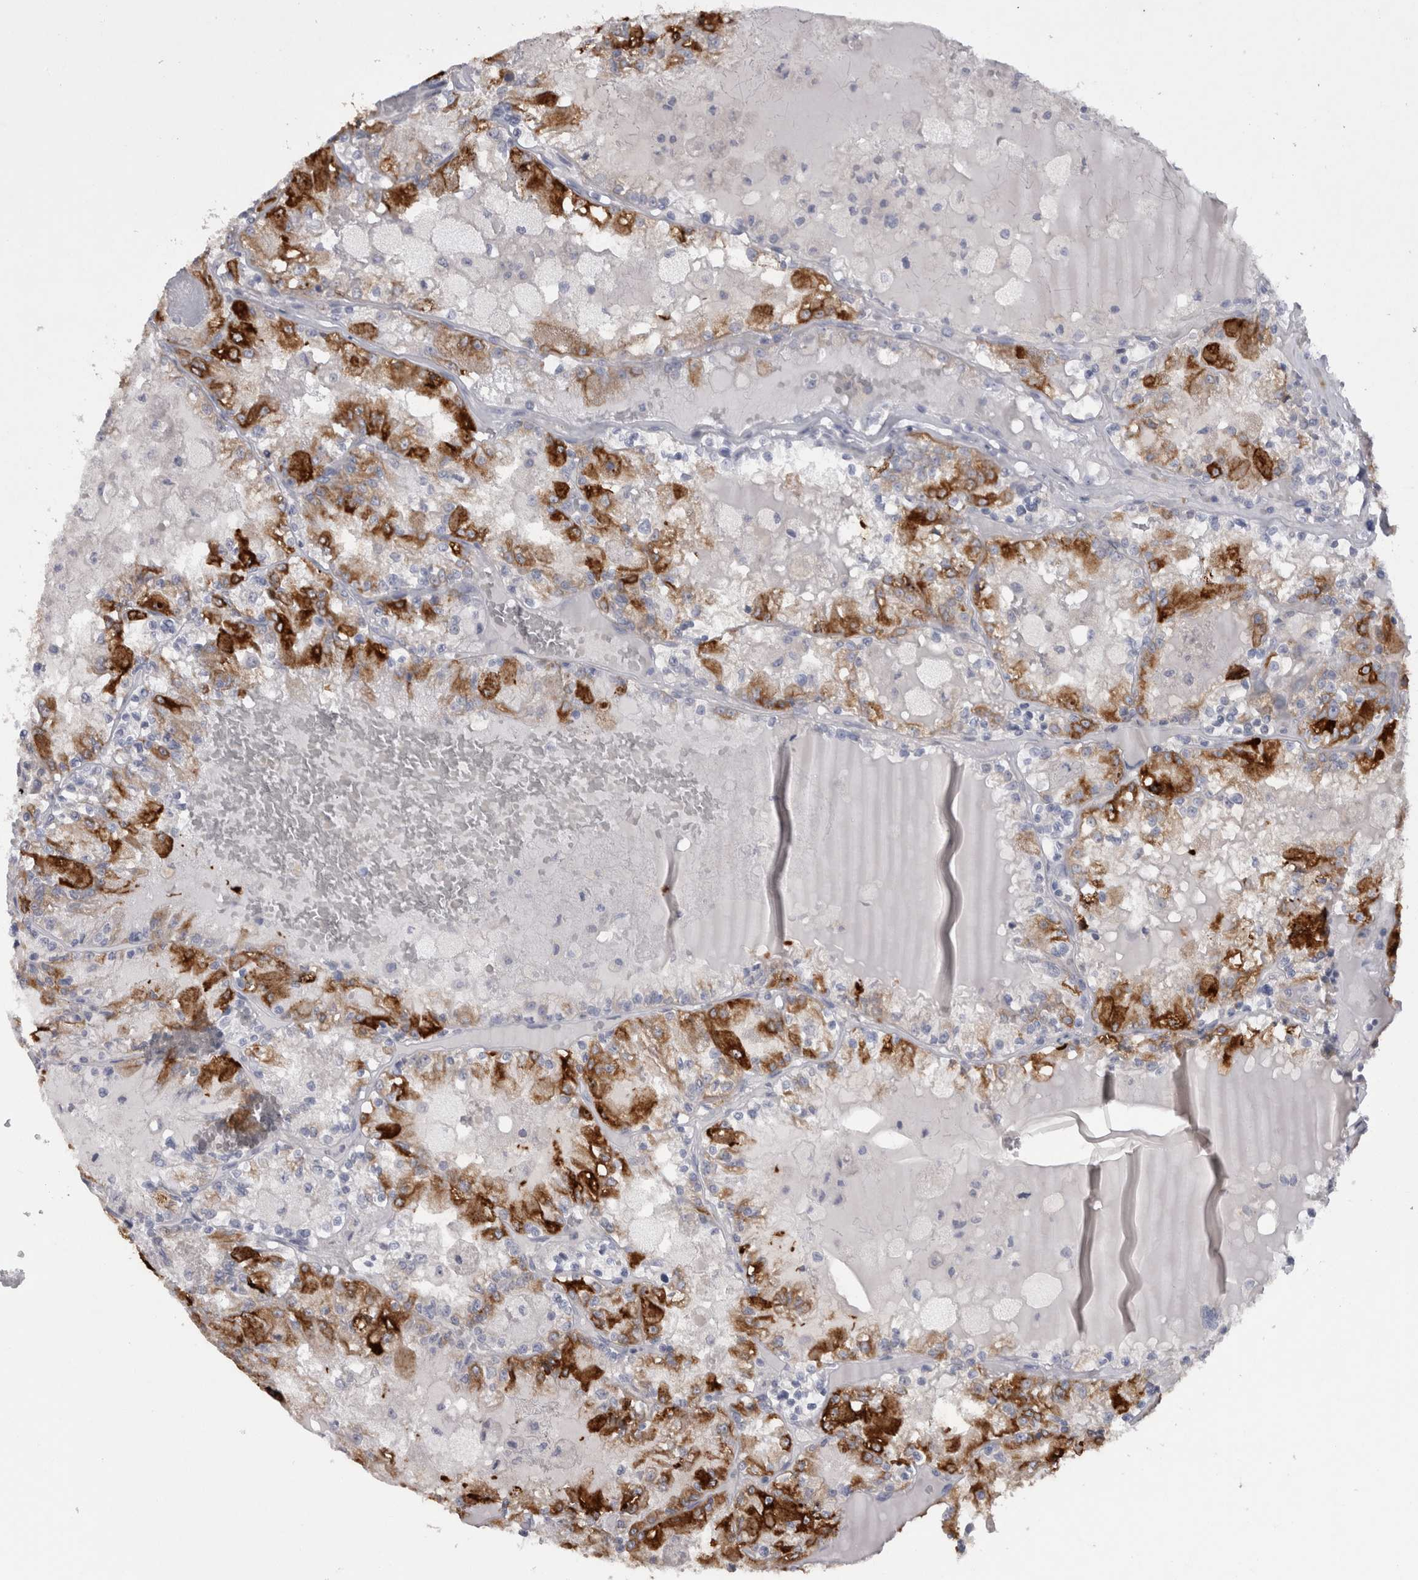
{"staining": {"intensity": "strong", "quantity": ">75%", "location": "cytoplasmic/membranous"}, "tissue": "renal cancer", "cell_type": "Tumor cells", "image_type": "cancer", "snomed": [{"axis": "morphology", "description": "Adenocarcinoma, NOS"}, {"axis": "topography", "description": "Kidney"}], "caption": "Strong cytoplasmic/membranous staining for a protein is seen in about >75% of tumor cells of renal adenocarcinoma using IHC.", "gene": "LRRC40", "patient": {"sex": "female", "age": 56}}